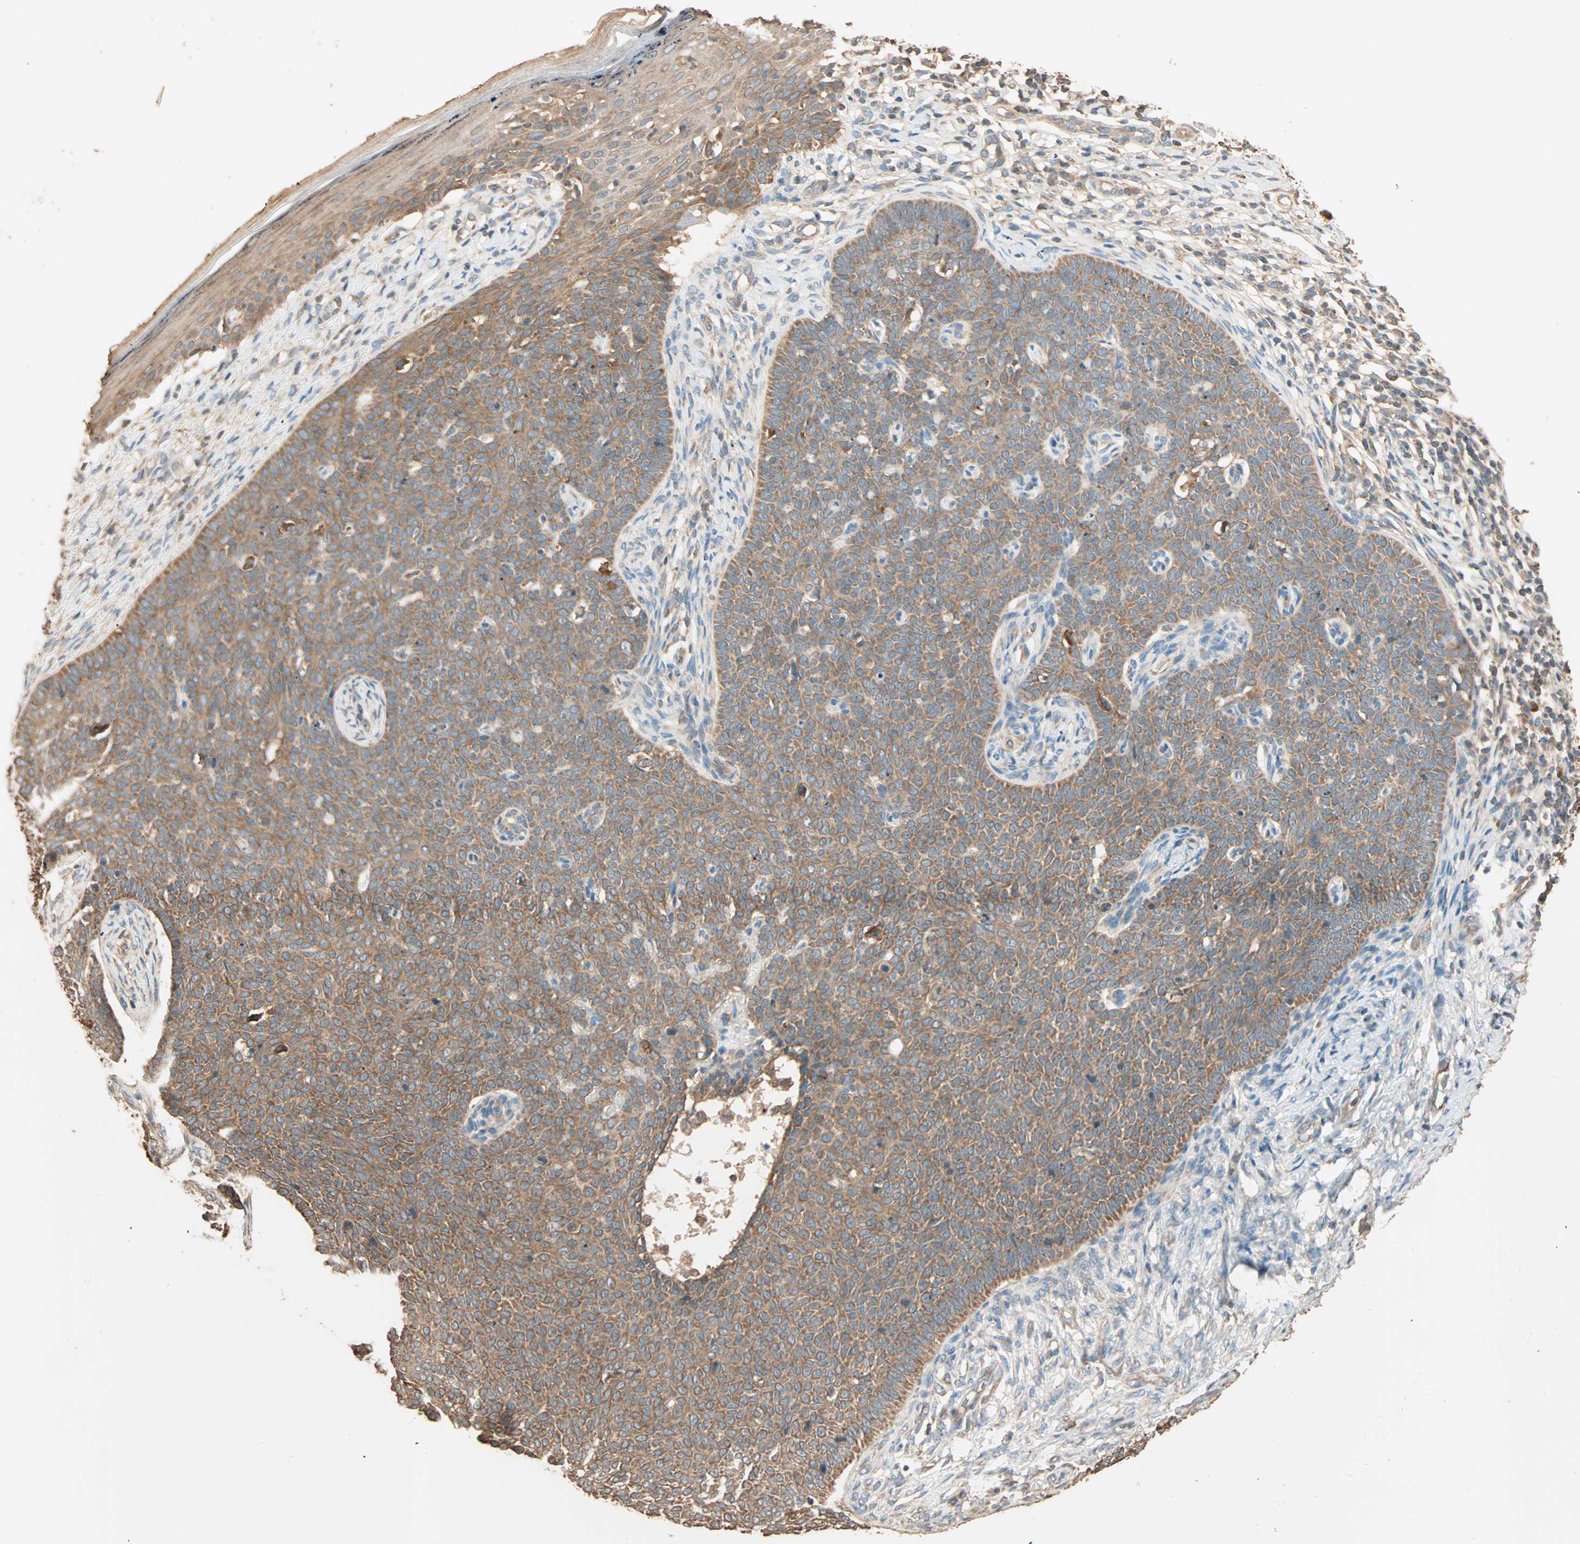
{"staining": {"intensity": "moderate", "quantity": ">75%", "location": "cytoplasmic/membranous"}, "tissue": "skin cancer", "cell_type": "Tumor cells", "image_type": "cancer", "snomed": [{"axis": "morphology", "description": "Normal tissue, NOS"}, {"axis": "morphology", "description": "Basal cell carcinoma"}, {"axis": "topography", "description": "Skin"}], "caption": "Skin cancer (basal cell carcinoma) tissue reveals moderate cytoplasmic/membranous expression in about >75% of tumor cells, visualized by immunohistochemistry.", "gene": "EIF4G2", "patient": {"sex": "male", "age": 87}}